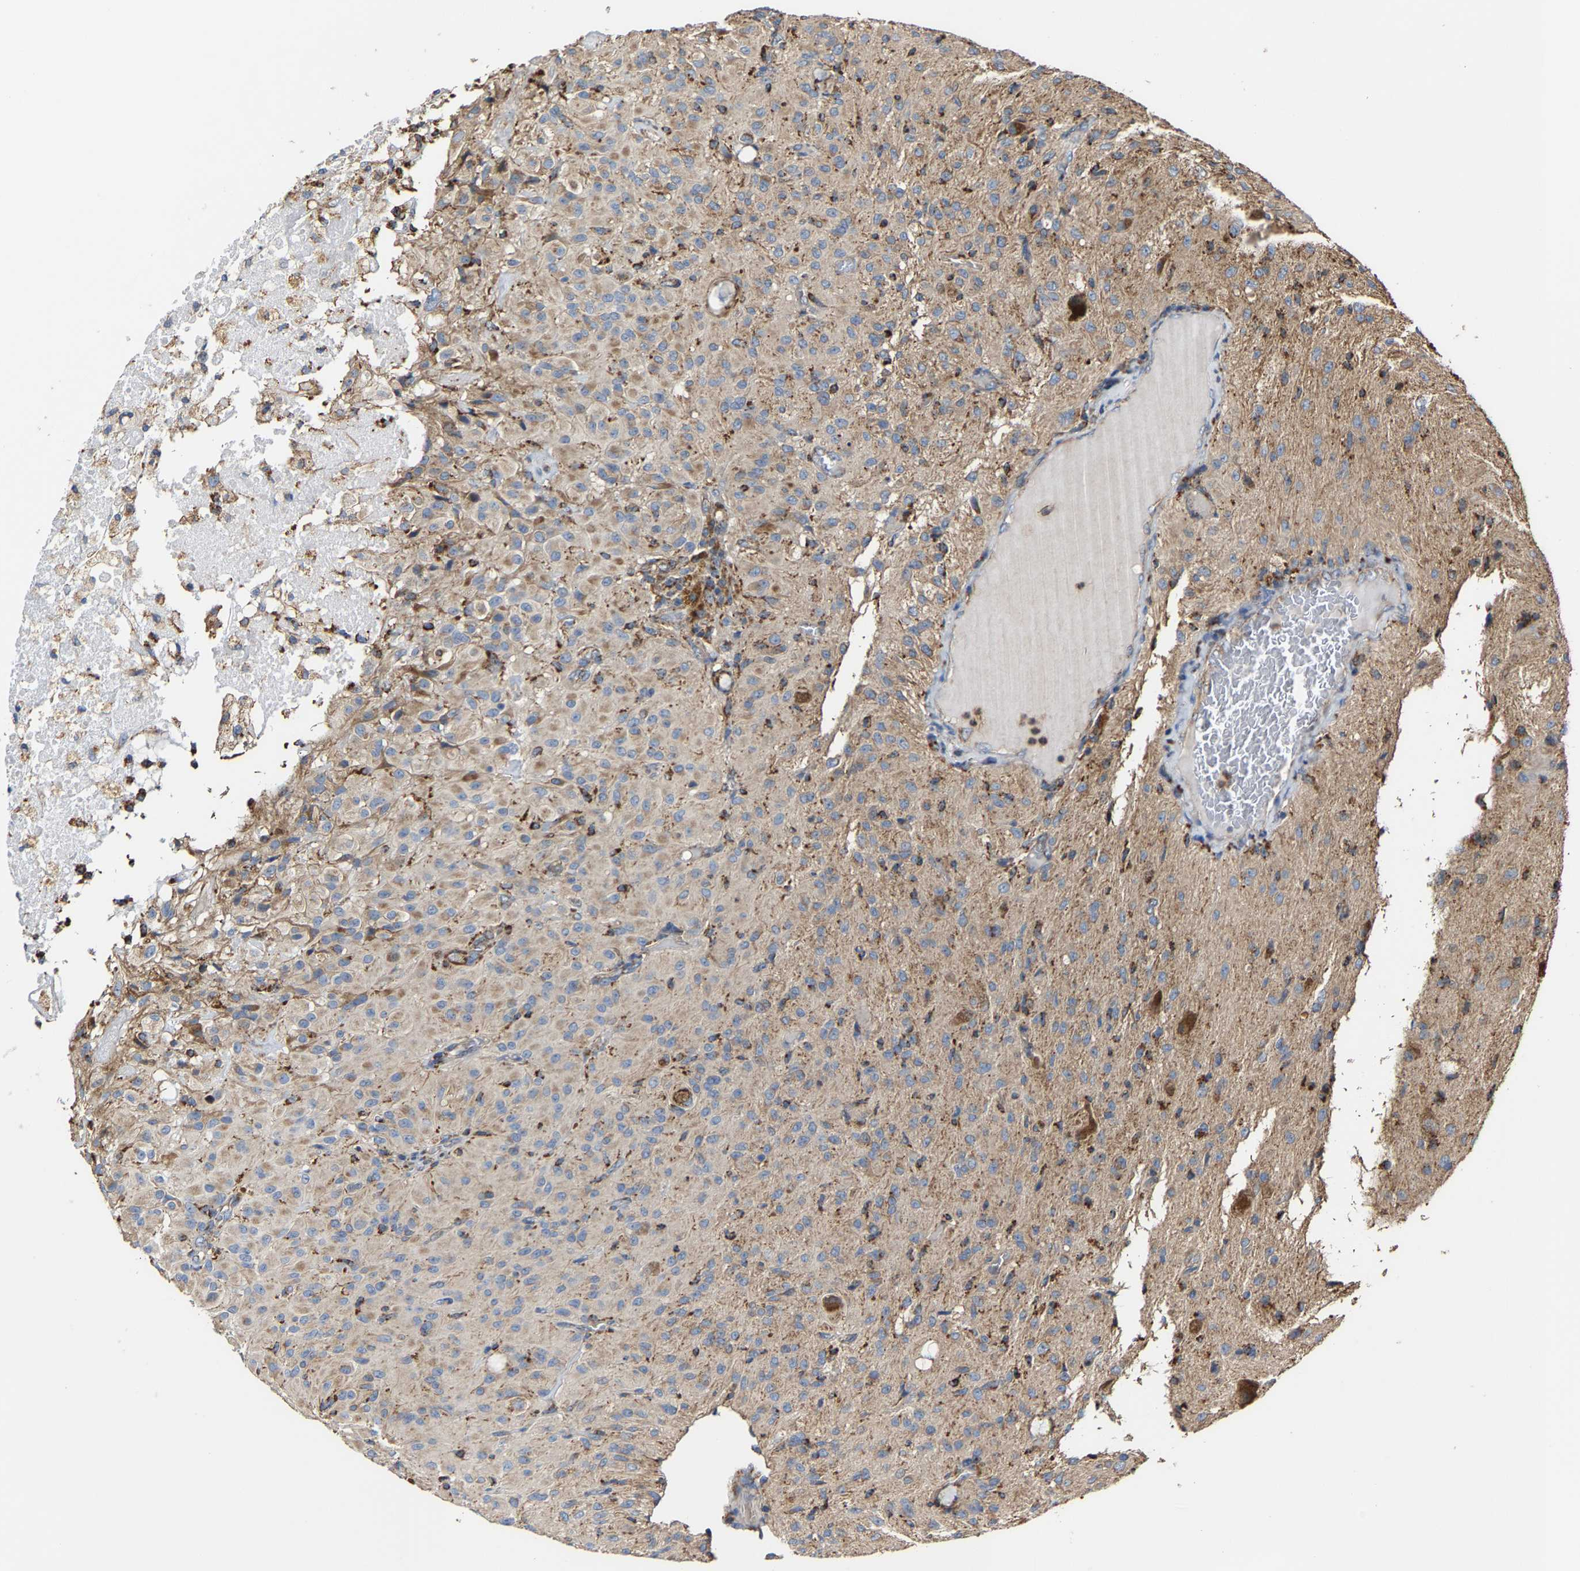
{"staining": {"intensity": "weak", "quantity": "<25%", "location": "cytoplasmic/membranous"}, "tissue": "glioma", "cell_type": "Tumor cells", "image_type": "cancer", "snomed": [{"axis": "morphology", "description": "Glioma, malignant, High grade"}, {"axis": "topography", "description": "Brain"}], "caption": "Human glioma stained for a protein using IHC shows no expression in tumor cells.", "gene": "NDUFV3", "patient": {"sex": "female", "age": 59}}